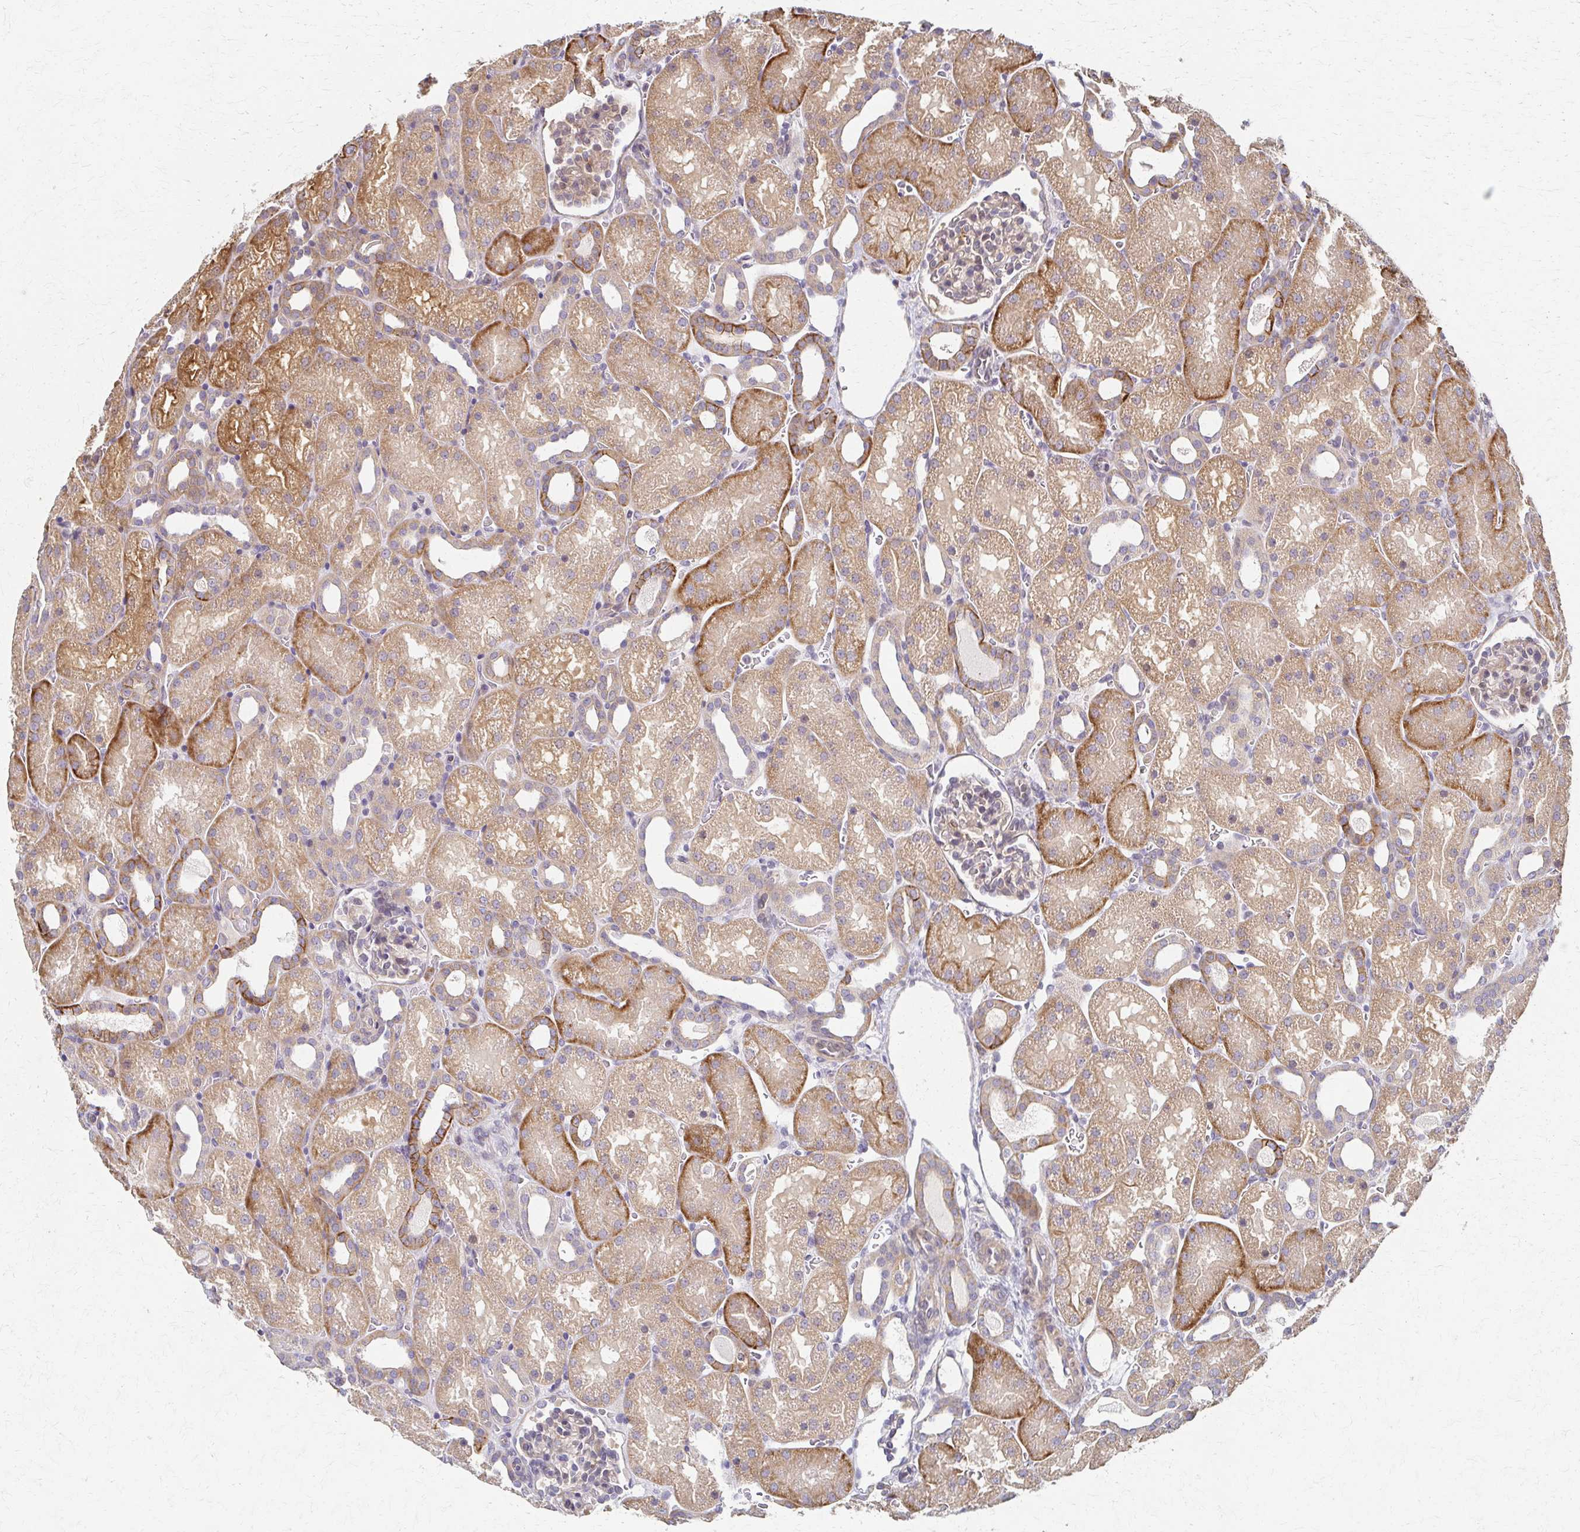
{"staining": {"intensity": "weak", "quantity": "25%-75%", "location": "cytoplasmic/membranous"}, "tissue": "kidney", "cell_type": "Cells in glomeruli", "image_type": "normal", "snomed": [{"axis": "morphology", "description": "Normal tissue, NOS"}, {"axis": "topography", "description": "Kidney"}], "caption": "Benign kidney was stained to show a protein in brown. There is low levels of weak cytoplasmic/membranous expression in about 25%-75% of cells in glomeruli.", "gene": "EOLA1", "patient": {"sex": "male", "age": 2}}